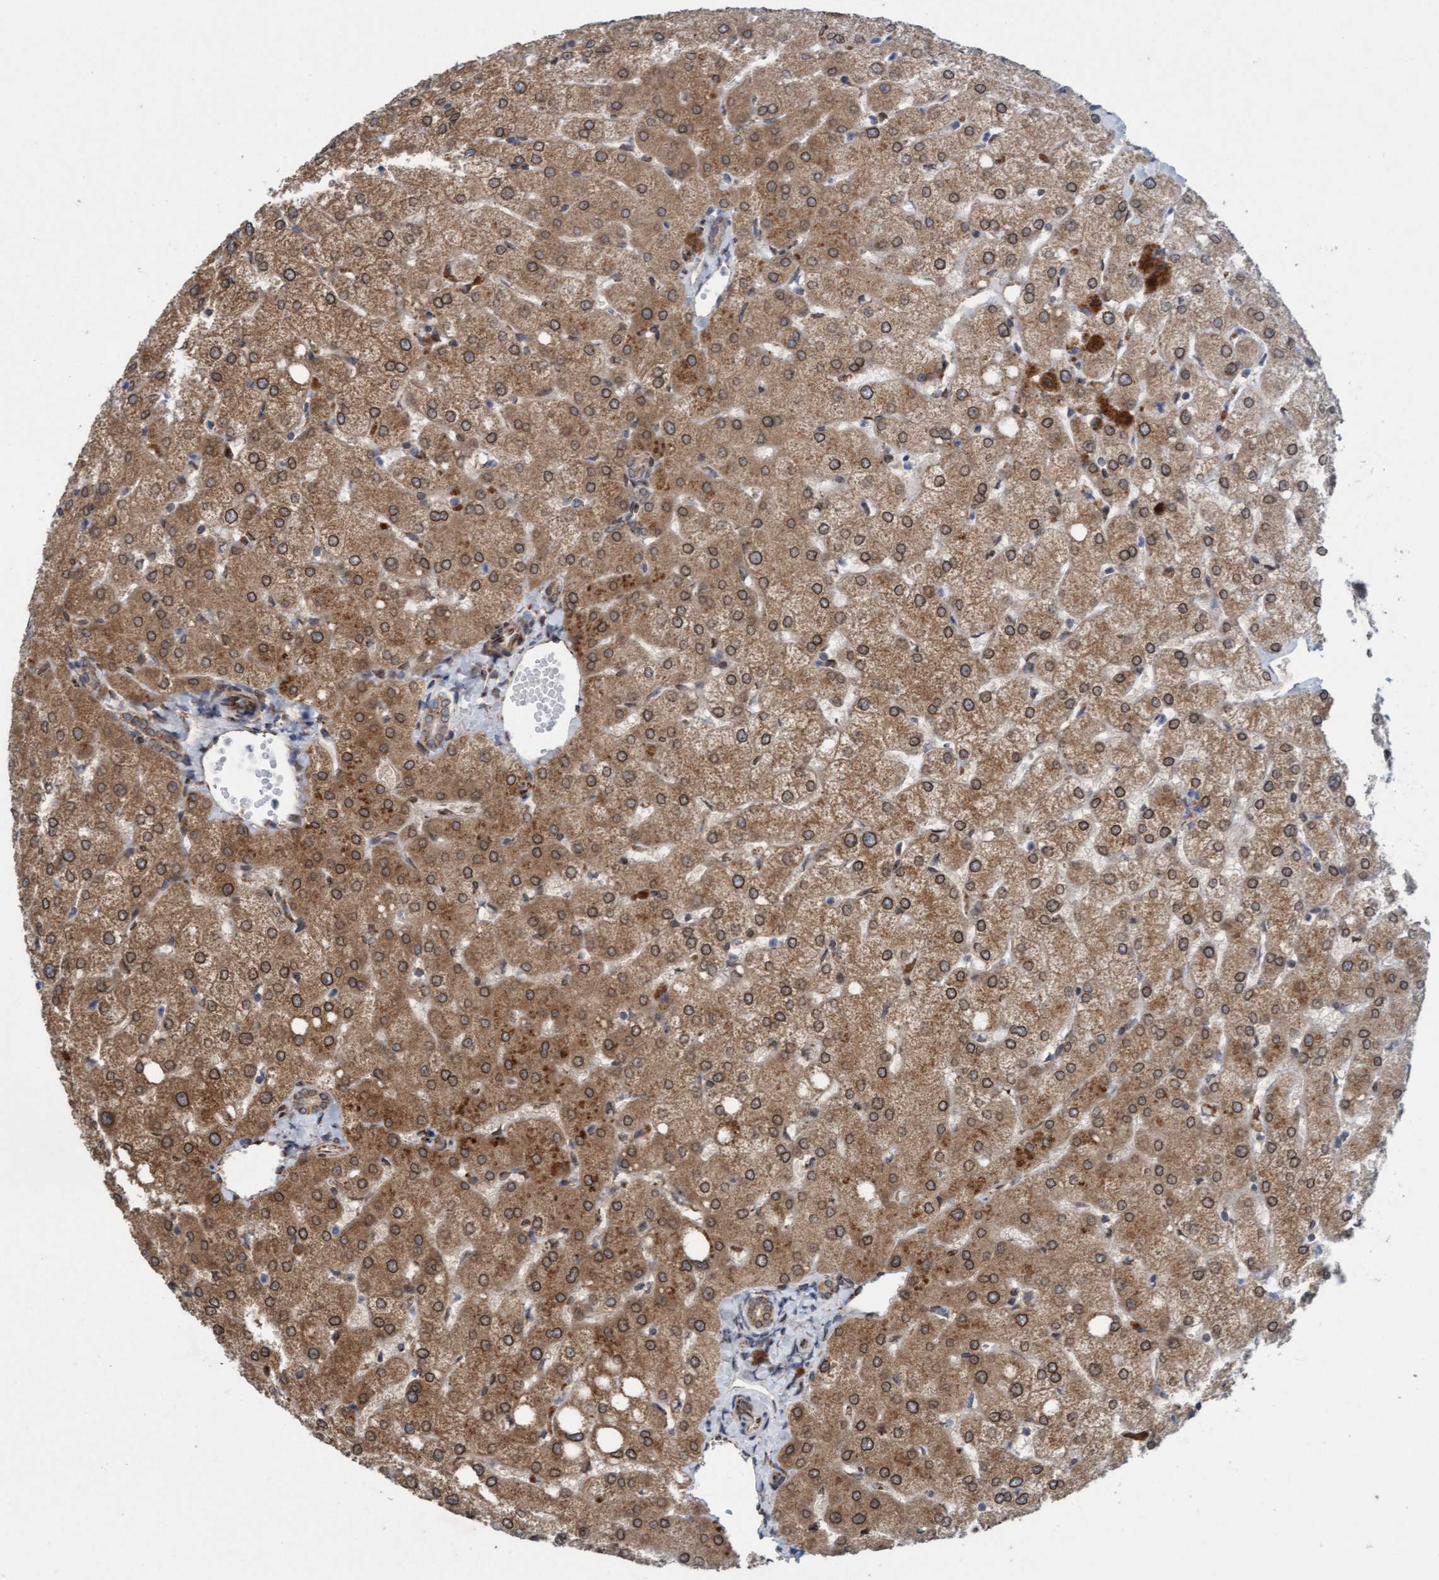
{"staining": {"intensity": "moderate", "quantity": ">75%", "location": "cytoplasmic/membranous"}, "tissue": "liver", "cell_type": "Cholangiocytes", "image_type": "normal", "snomed": [{"axis": "morphology", "description": "Normal tissue, NOS"}, {"axis": "topography", "description": "Liver"}], "caption": "Liver stained with DAB IHC exhibits medium levels of moderate cytoplasmic/membranous positivity in approximately >75% of cholangiocytes. (IHC, brightfield microscopy, high magnification).", "gene": "MRPS23", "patient": {"sex": "female", "age": 54}}